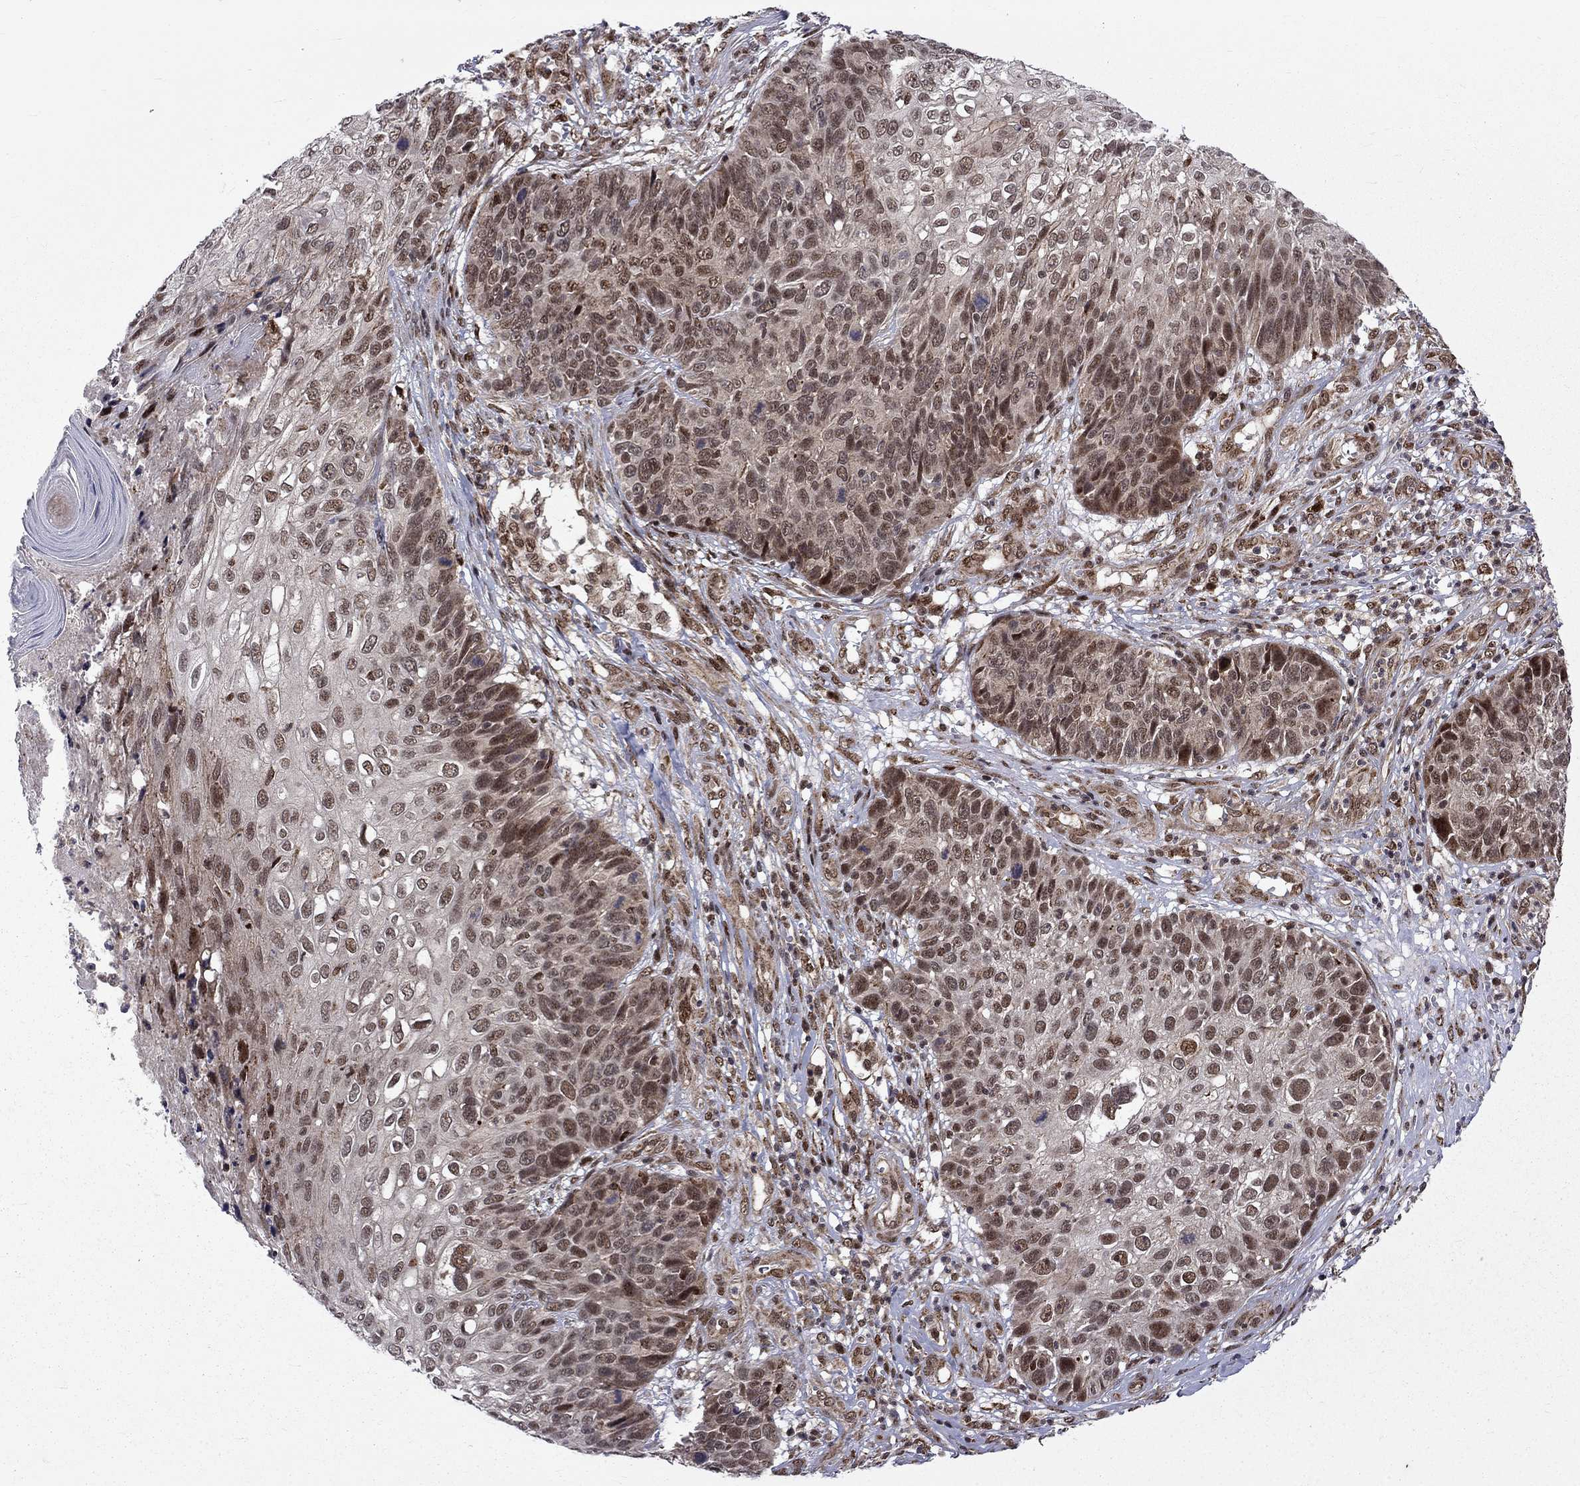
{"staining": {"intensity": "moderate", "quantity": ">75%", "location": "nuclear"}, "tissue": "skin cancer", "cell_type": "Tumor cells", "image_type": "cancer", "snomed": [{"axis": "morphology", "description": "Squamous cell carcinoma, NOS"}, {"axis": "topography", "description": "Skin"}], "caption": "IHC histopathology image of neoplastic tissue: human skin cancer stained using IHC reveals medium levels of moderate protein expression localized specifically in the nuclear of tumor cells, appearing as a nuclear brown color.", "gene": "KPNA3", "patient": {"sex": "male", "age": 92}}